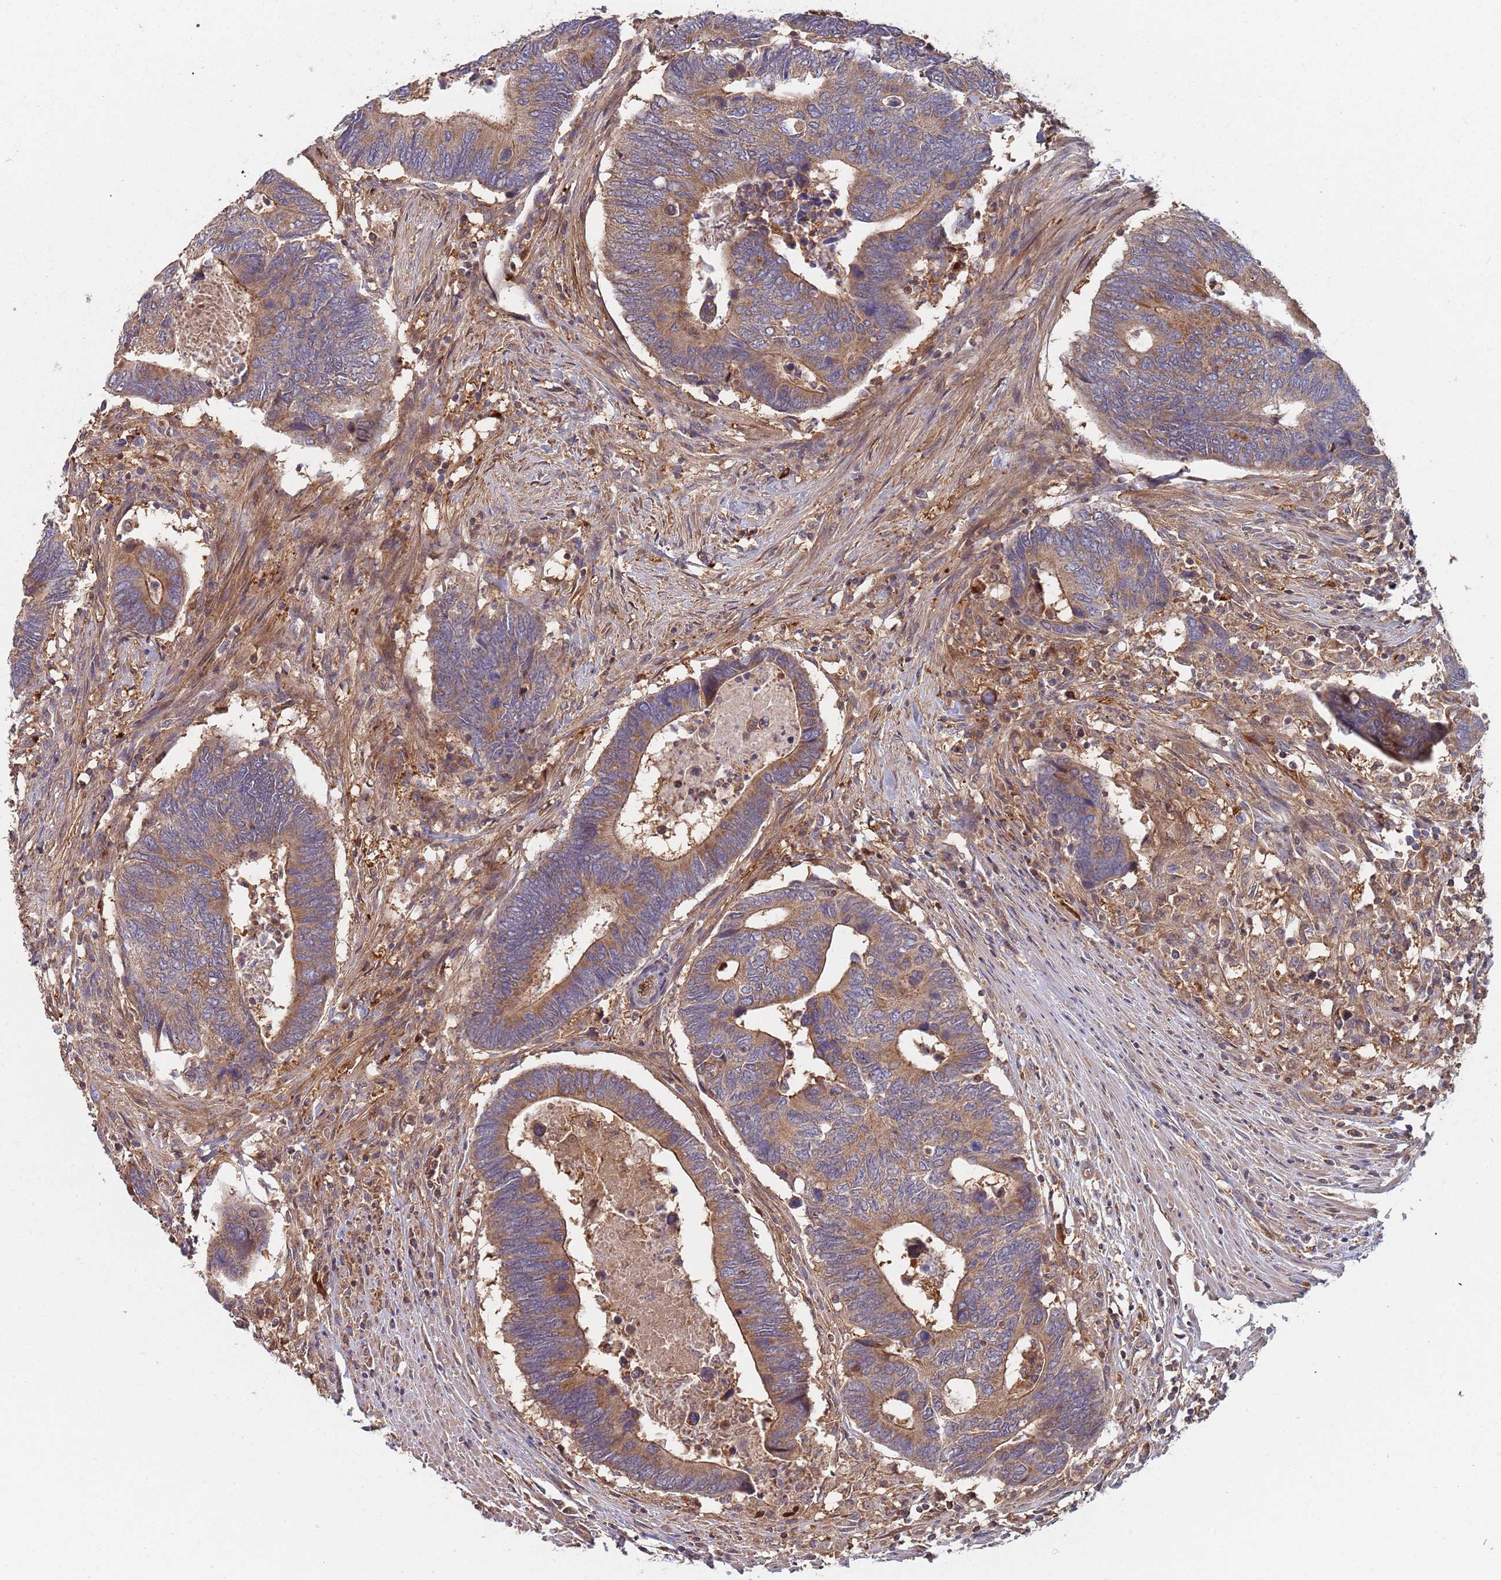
{"staining": {"intensity": "weak", "quantity": ">75%", "location": "cytoplasmic/membranous"}, "tissue": "colorectal cancer", "cell_type": "Tumor cells", "image_type": "cancer", "snomed": [{"axis": "morphology", "description": "Adenocarcinoma, NOS"}, {"axis": "topography", "description": "Colon"}], "caption": "Protein expression analysis of colorectal adenocarcinoma demonstrates weak cytoplasmic/membranous expression in approximately >75% of tumor cells.", "gene": "GDI2", "patient": {"sex": "male", "age": 87}}